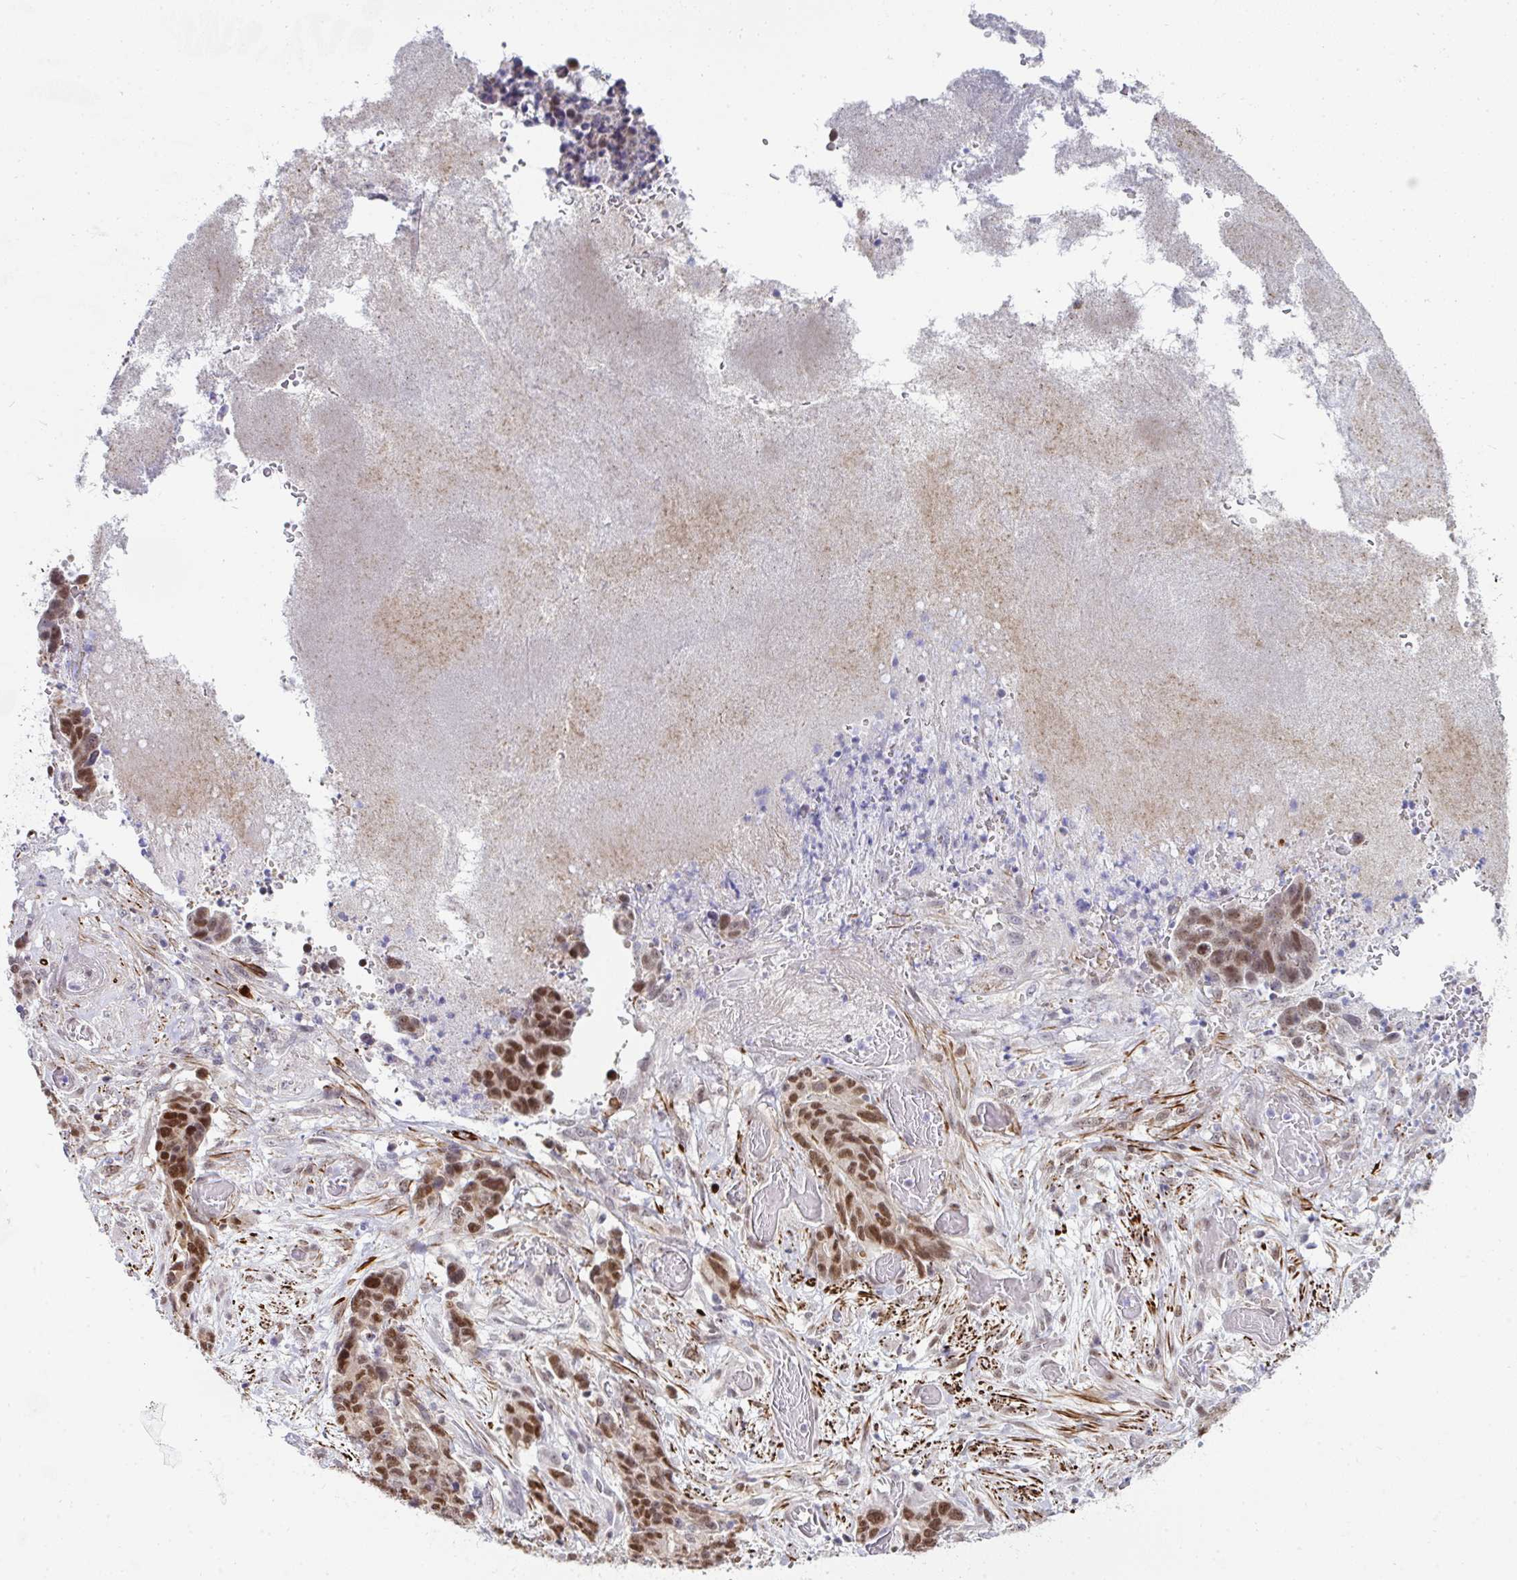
{"staining": {"intensity": "moderate", "quantity": ">75%", "location": "nuclear"}, "tissue": "stomach cancer", "cell_type": "Tumor cells", "image_type": "cancer", "snomed": [{"axis": "morphology", "description": "Normal tissue, NOS"}, {"axis": "morphology", "description": "Adenocarcinoma, NOS"}, {"axis": "topography", "description": "Stomach"}], "caption": "A brown stain highlights moderate nuclear positivity of a protein in human adenocarcinoma (stomach) tumor cells.", "gene": "GINS2", "patient": {"sex": "female", "age": 64}}